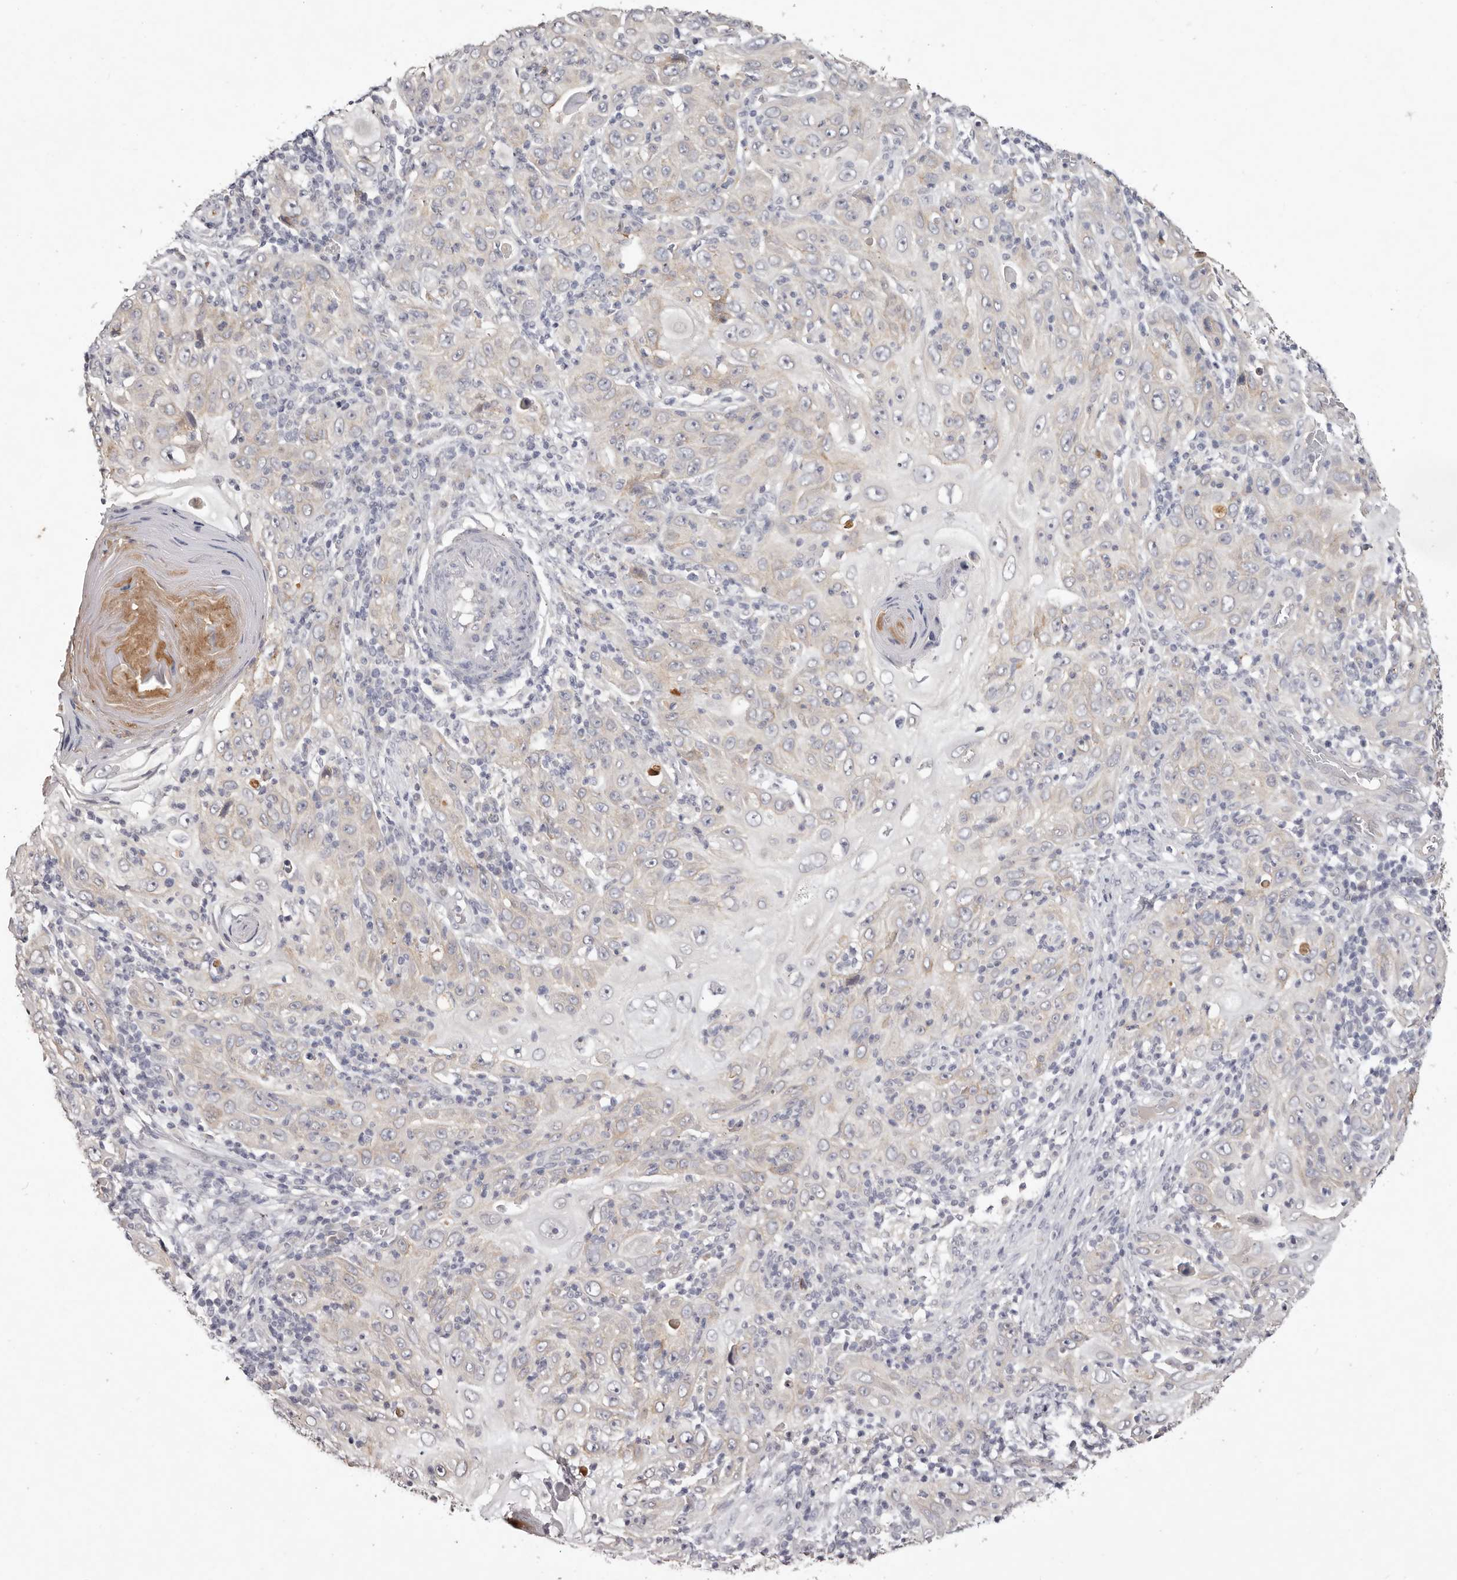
{"staining": {"intensity": "negative", "quantity": "none", "location": "none"}, "tissue": "skin cancer", "cell_type": "Tumor cells", "image_type": "cancer", "snomed": [{"axis": "morphology", "description": "Squamous cell carcinoma, NOS"}, {"axis": "topography", "description": "Skin"}], "caption": "This image is of skin cancer (squamous cell carcinoma) stained with immunohistochemistry to label a protein in brown with the nuclei are counter-stained blue. There is no positivity in tumor cells. Brightfield microscopy of immunohistochemistry (IHC) stained with DAB (3,3'-diaminobenzidine) (brown) and hematoxylin (blue), captured at high magnification.", "gene": "GARNL3", "patient": {"sex": "female", "age": 88}}